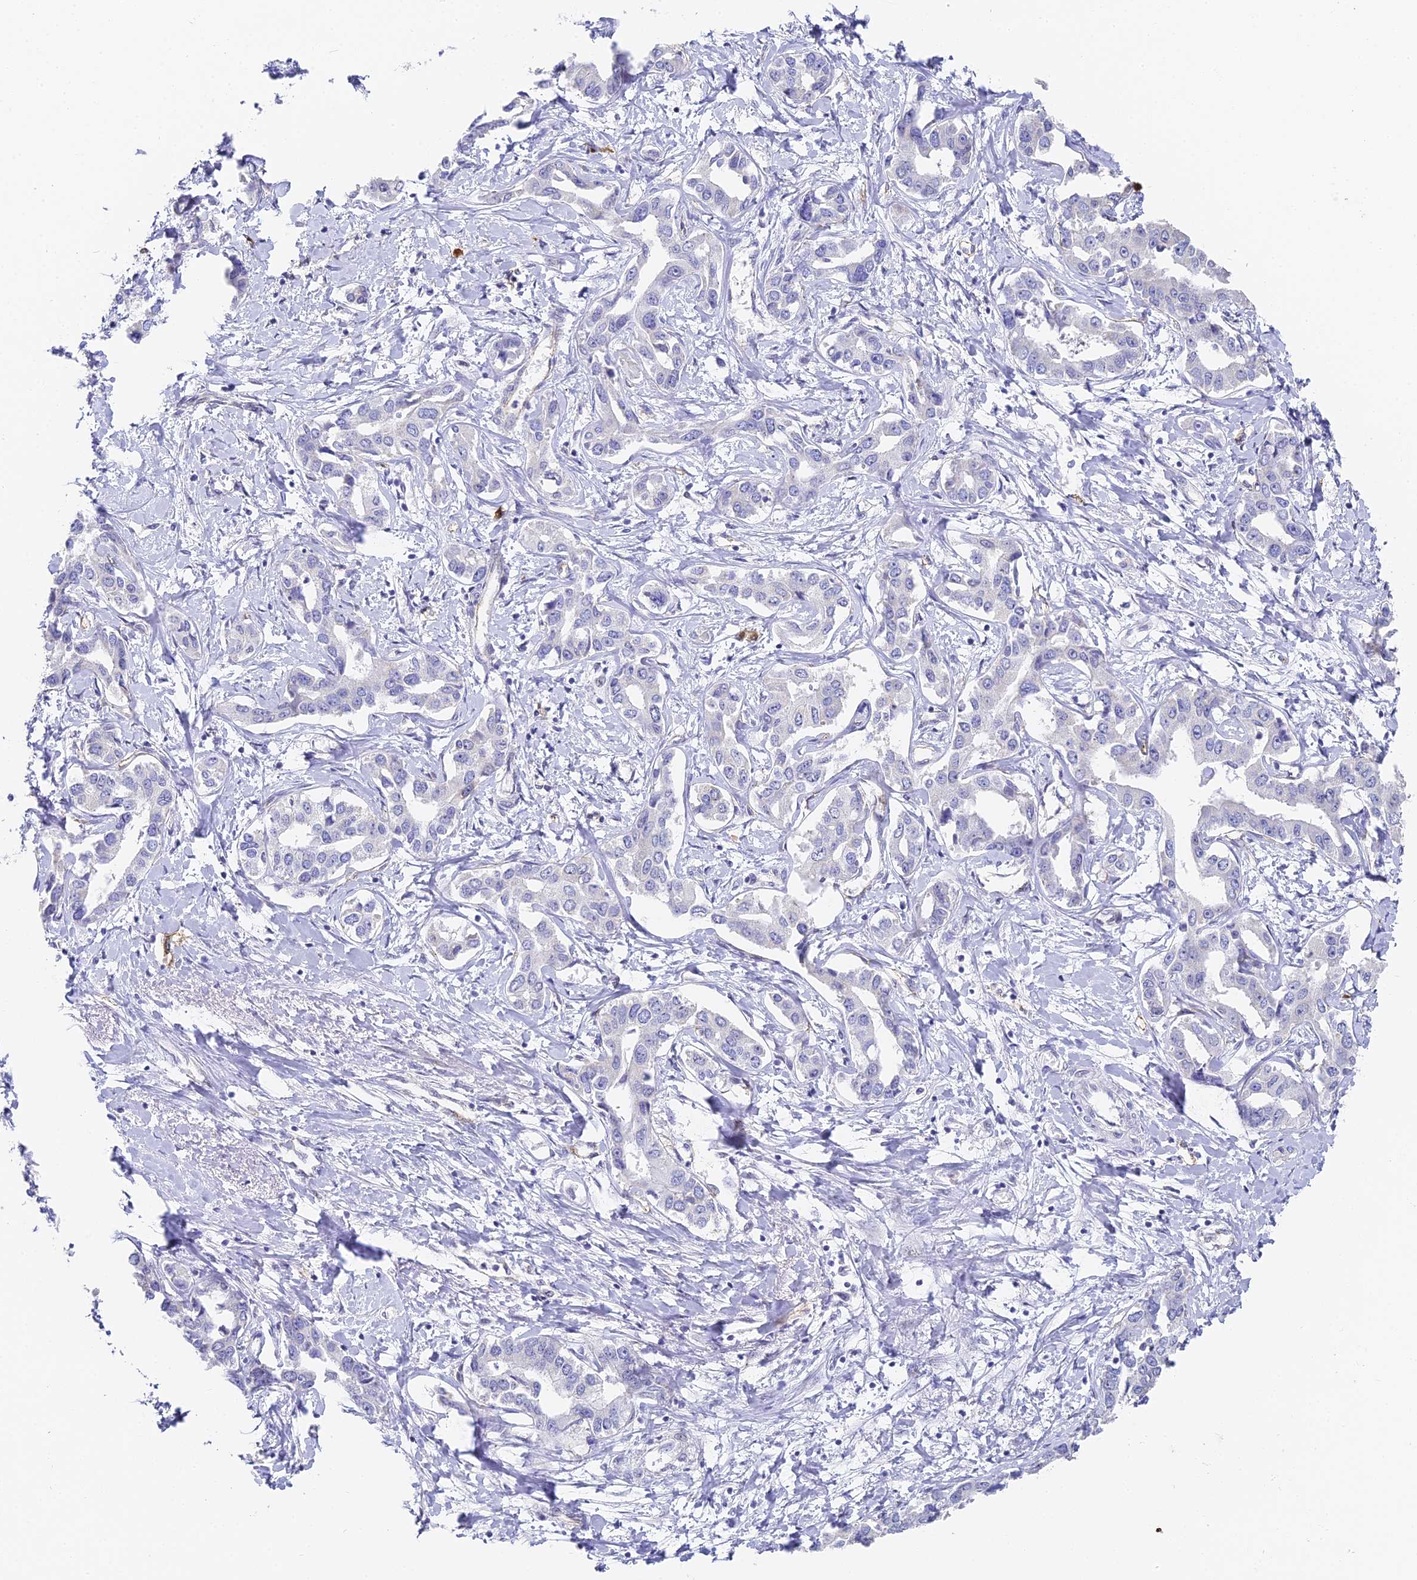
{"staining": {"intensity": "negative", "quantity": "none", "location": "none"}, "tissue": "liver cancer", "cell_type": "Tumor cells", "image_type": "cancer", "snomed": [{"axis": "morphology", "description": "Cholangiocarcinoma"}, {"axis": "topography", "description": "Liver"}], "caption": "High power microscopy photomicrograph of an immunohistochemistry (IHC) micrograph of liver cancer (cholangiocarcinoma), revealing no significant staining in tumor cells.", "gene": "GJA1", "patient": {"sex": "male", "age": 59}}